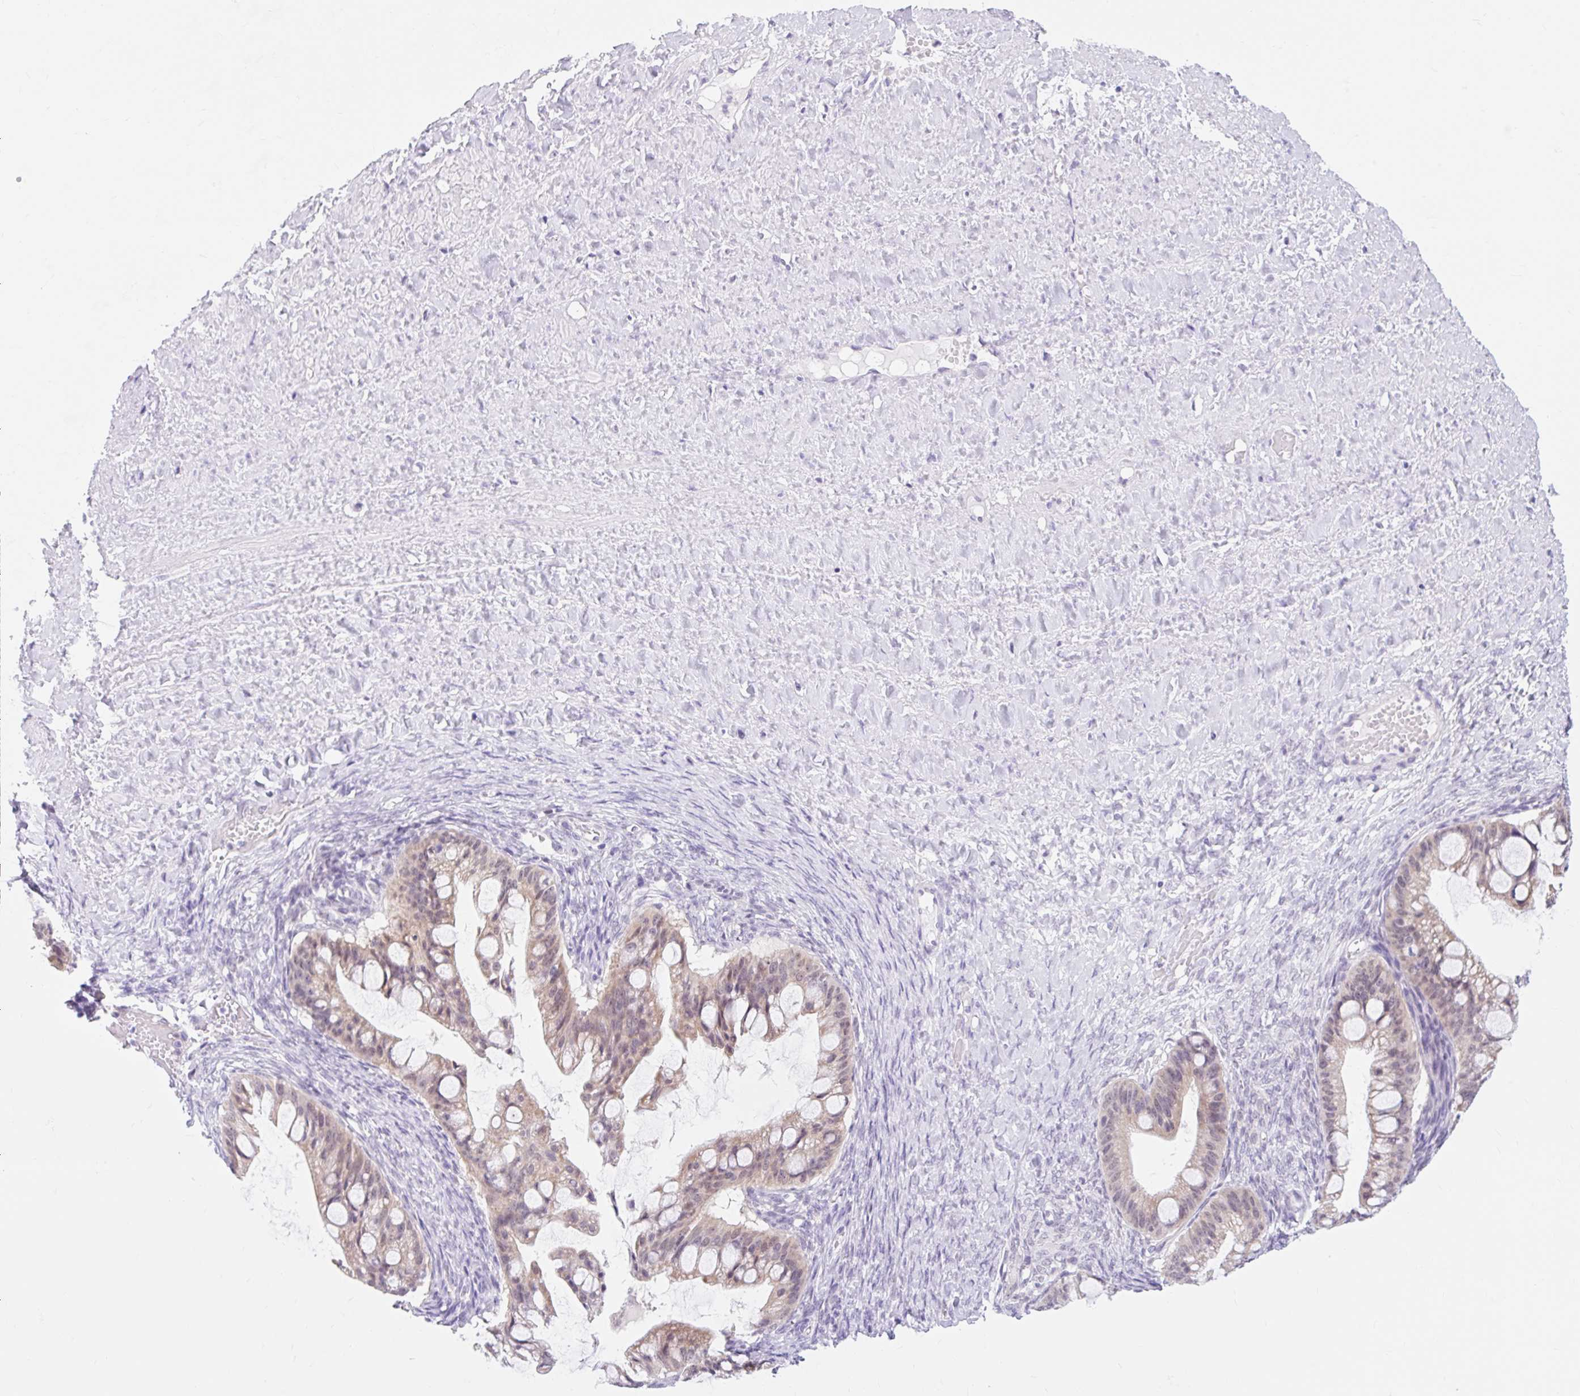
{"staining": {"intensity": "weak", "quantity": "25%-75%", "location": "nuclear"}, "tissue": "ovarian cancer", "cell_type": "Tumor cells", "image_type": "cancer", "snomed": [{"axis": "morphology", "description": "Cystadenocarcinoma, mucinous, NOS"}, {"axis": "topography", "description": "Ovary"}], "caption": "Mucinous cystadenocarcinoma (ovarian) stained with immunohistochemistry (IHC) reveals weak nuclear expression in approximately 25%-75% of tumor cells. (DAB (3,3'-diaminobenzidine) = brown stain, brightfield microscopy at high magnification).", "gene": "ITPK1", "patient": {"sex": "female", "age": 73}}